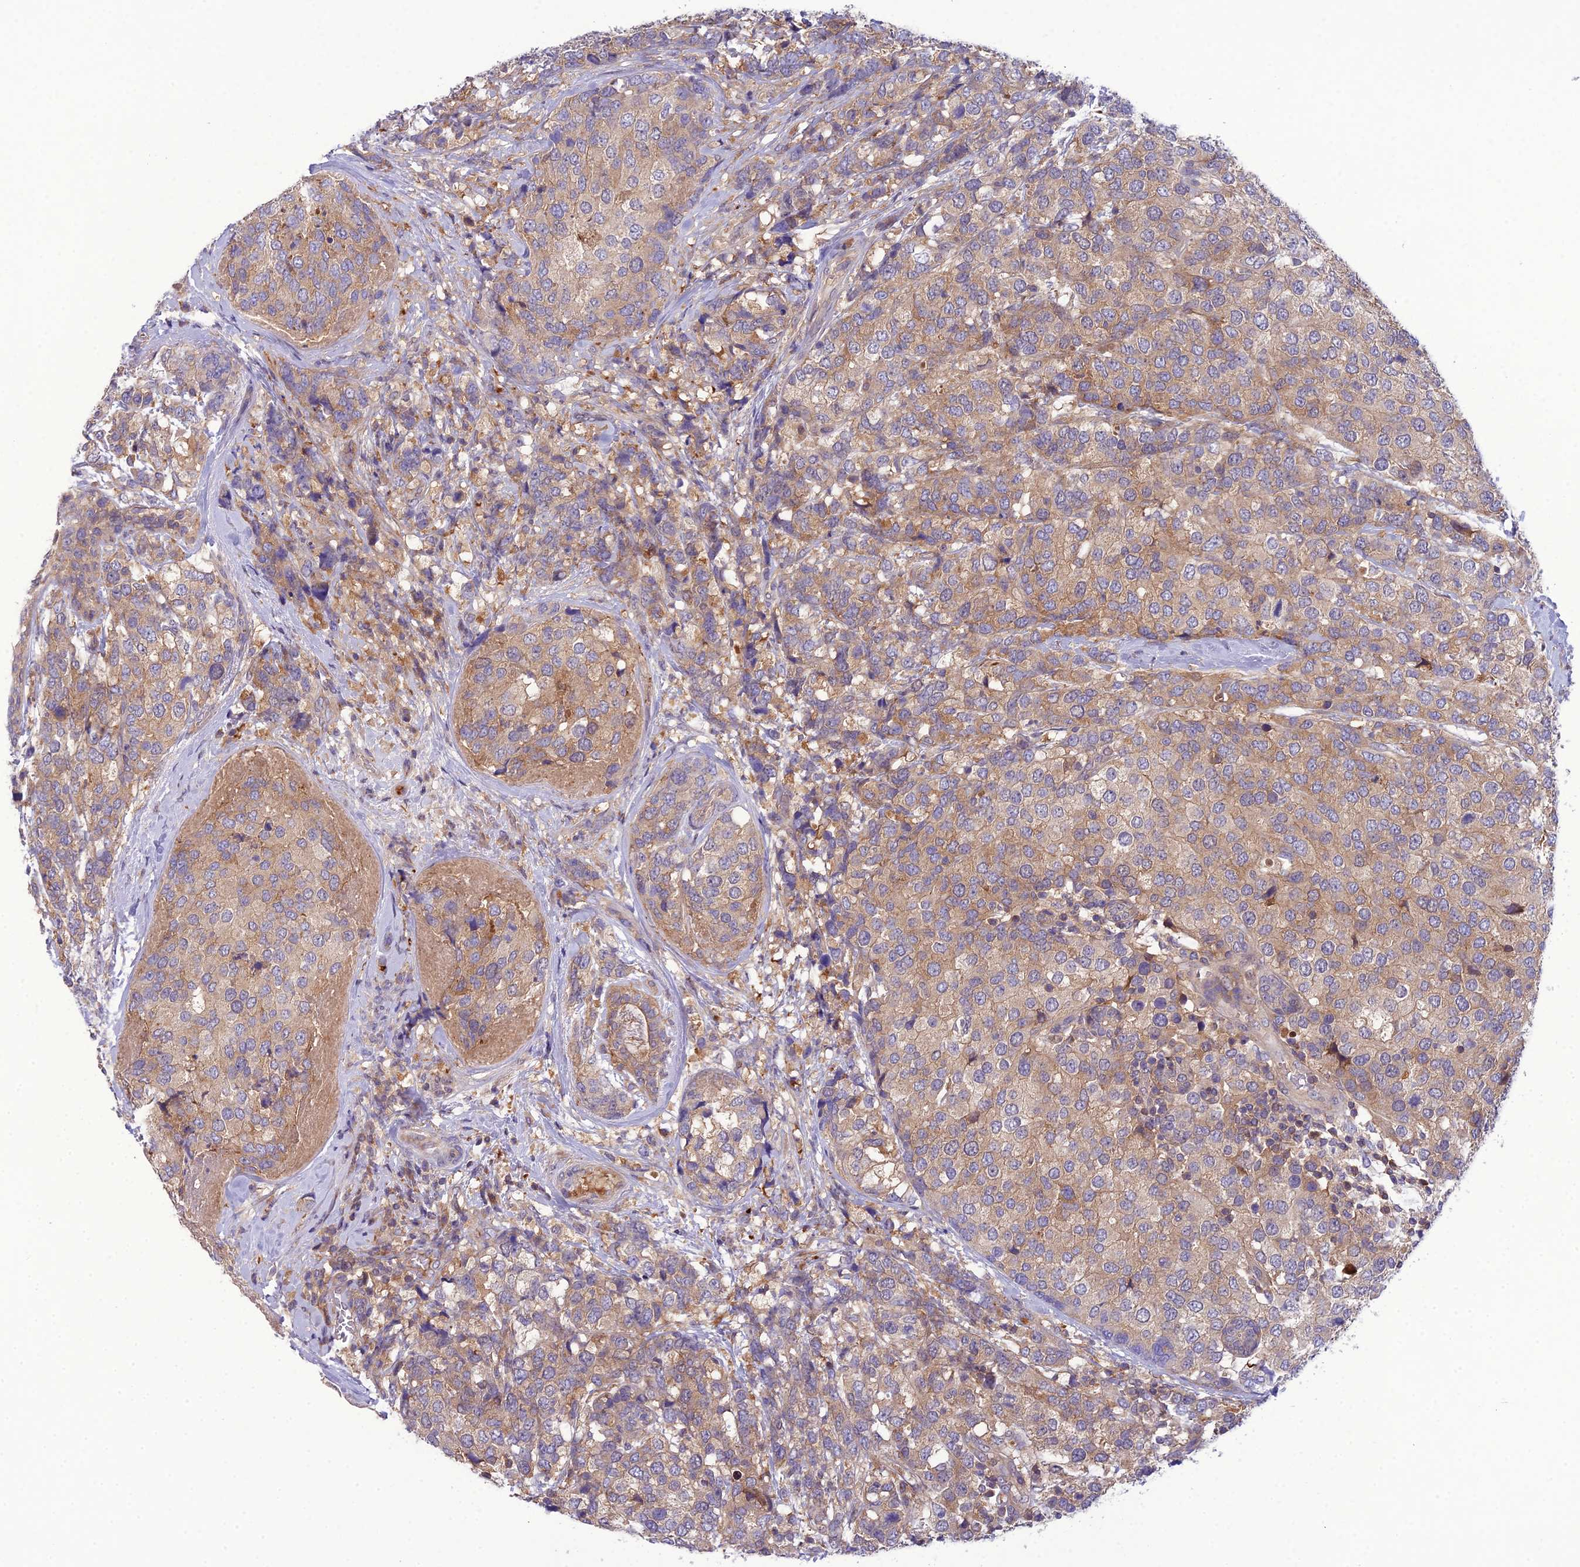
{"staining": {"intensity": "weak", "quantity": "25%-75%", "location": "cytoplasmic/membranous"}, "tissue": "breast cancer", "cell_type": "Tumor cells", "image_type": "cancer", "snomed": [{"axis": "morphology", "description": "Lobular carcinoma"}, {"axis": "topography", "description": "Breast"}], "caption": "The histopathology image shows immunohistochemical staining of breast cancer (lobular carcinoma). There is weak cytoplasmic/membranous positivity is present in approximately 25%-75% of tumor cells.", "gene": "GDF6", "patient": {"sex": "female", "age": 59}}